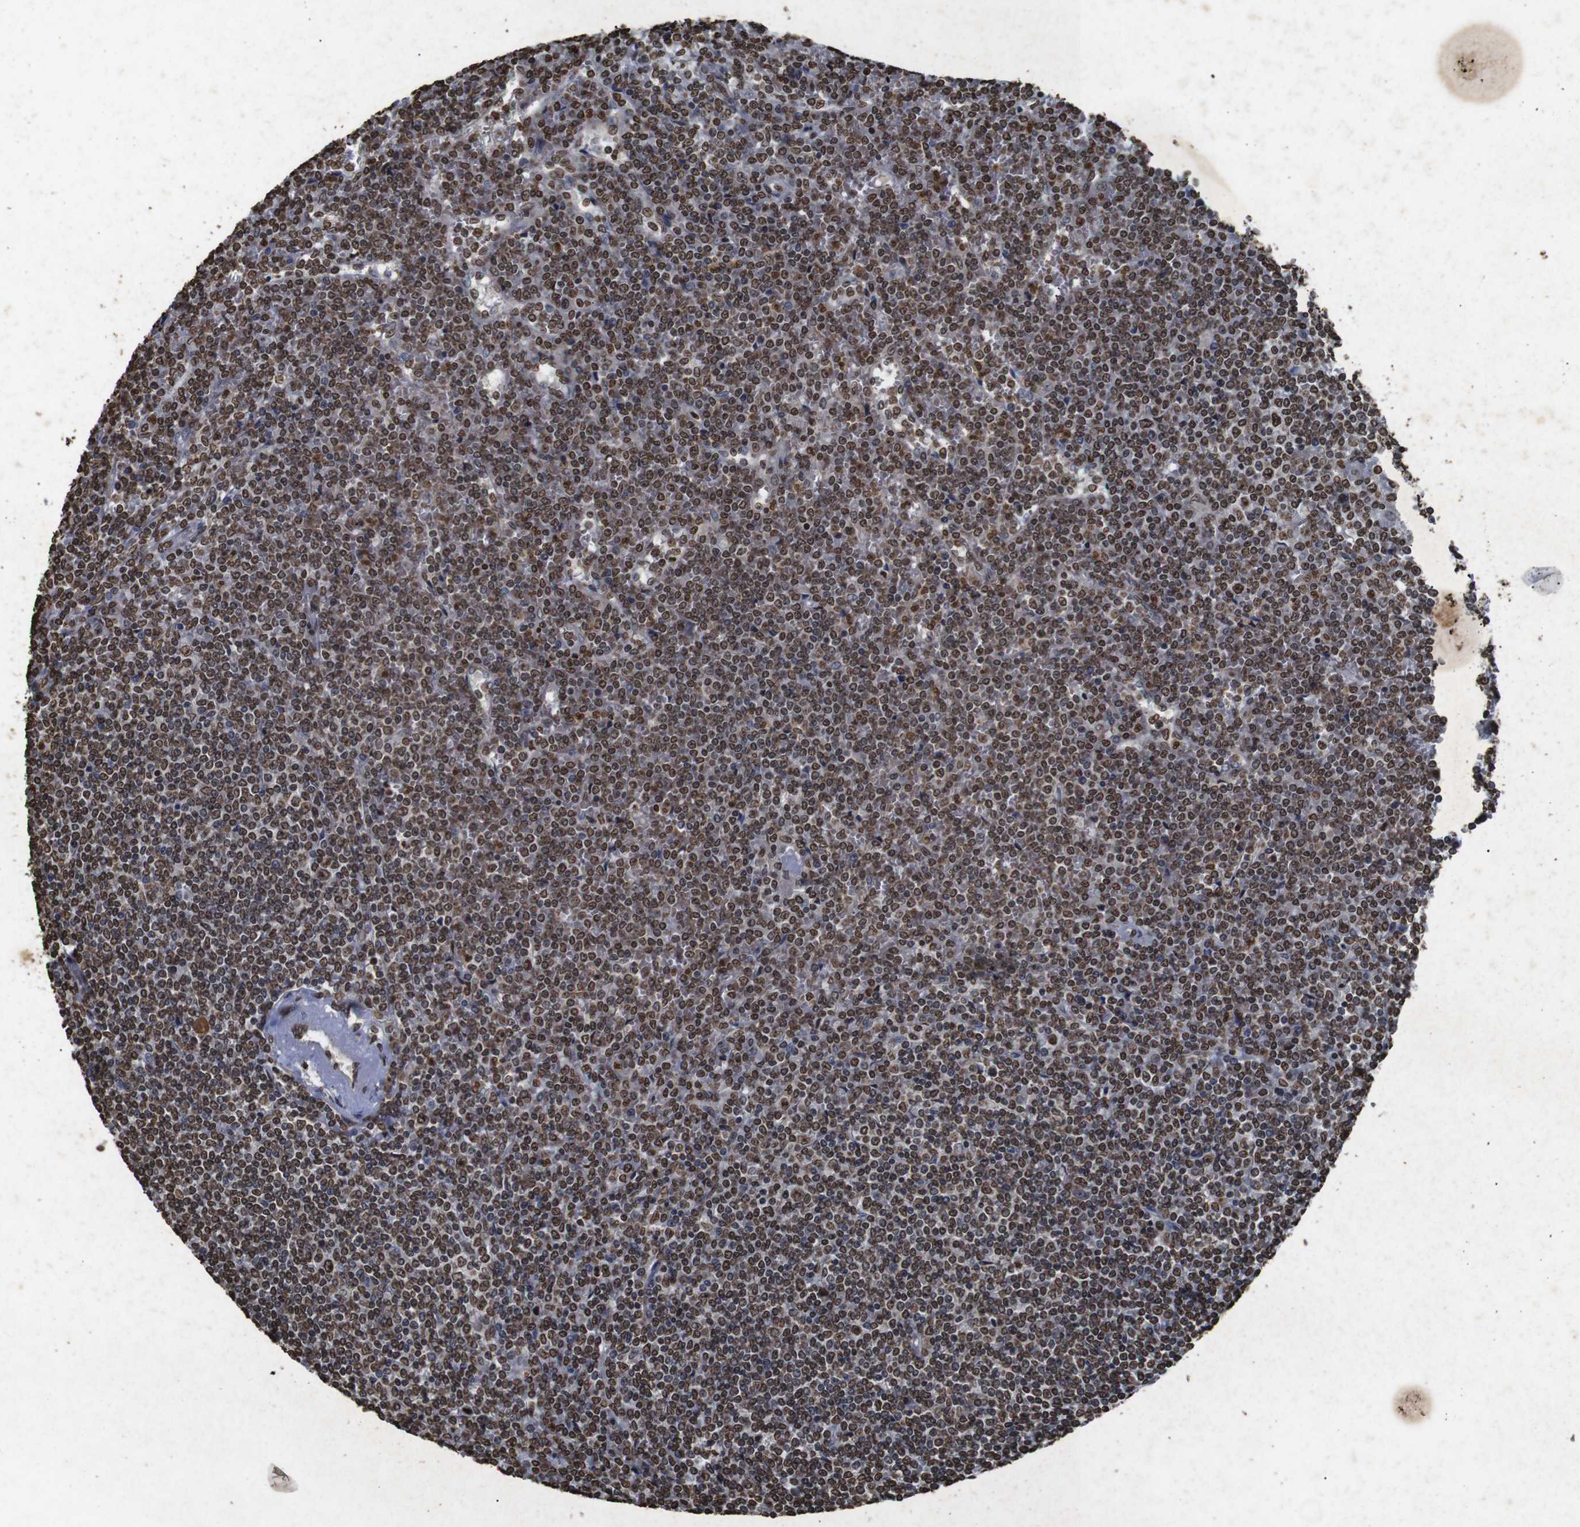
{"staining": {"intensity": "strong", "quantity": ">75%", "location": "nuclear"}, "tissue": "lymphoma", "cell_type": "Tumor cells", "image_type": "cancer", "snomed": [{"axis": "morphology", "description": "Malignant lymphoma, non-Hodgkin's type, Low grade"}, {"axis": "topography", "description": "Spleen"}], "caption": "Immunohistochemical staining of human low-grade malignant lymphoma, non-Hodgkin's type reveals high levels of strong nuclear protein expression in approximately >75% of tumor cells. (DAB (3,3'-diaminobenzidine) = brown stain, brightfield microscopy at high magnification).", "gene": "MDM2", "patient": {"sex": "female", "age": 19}}